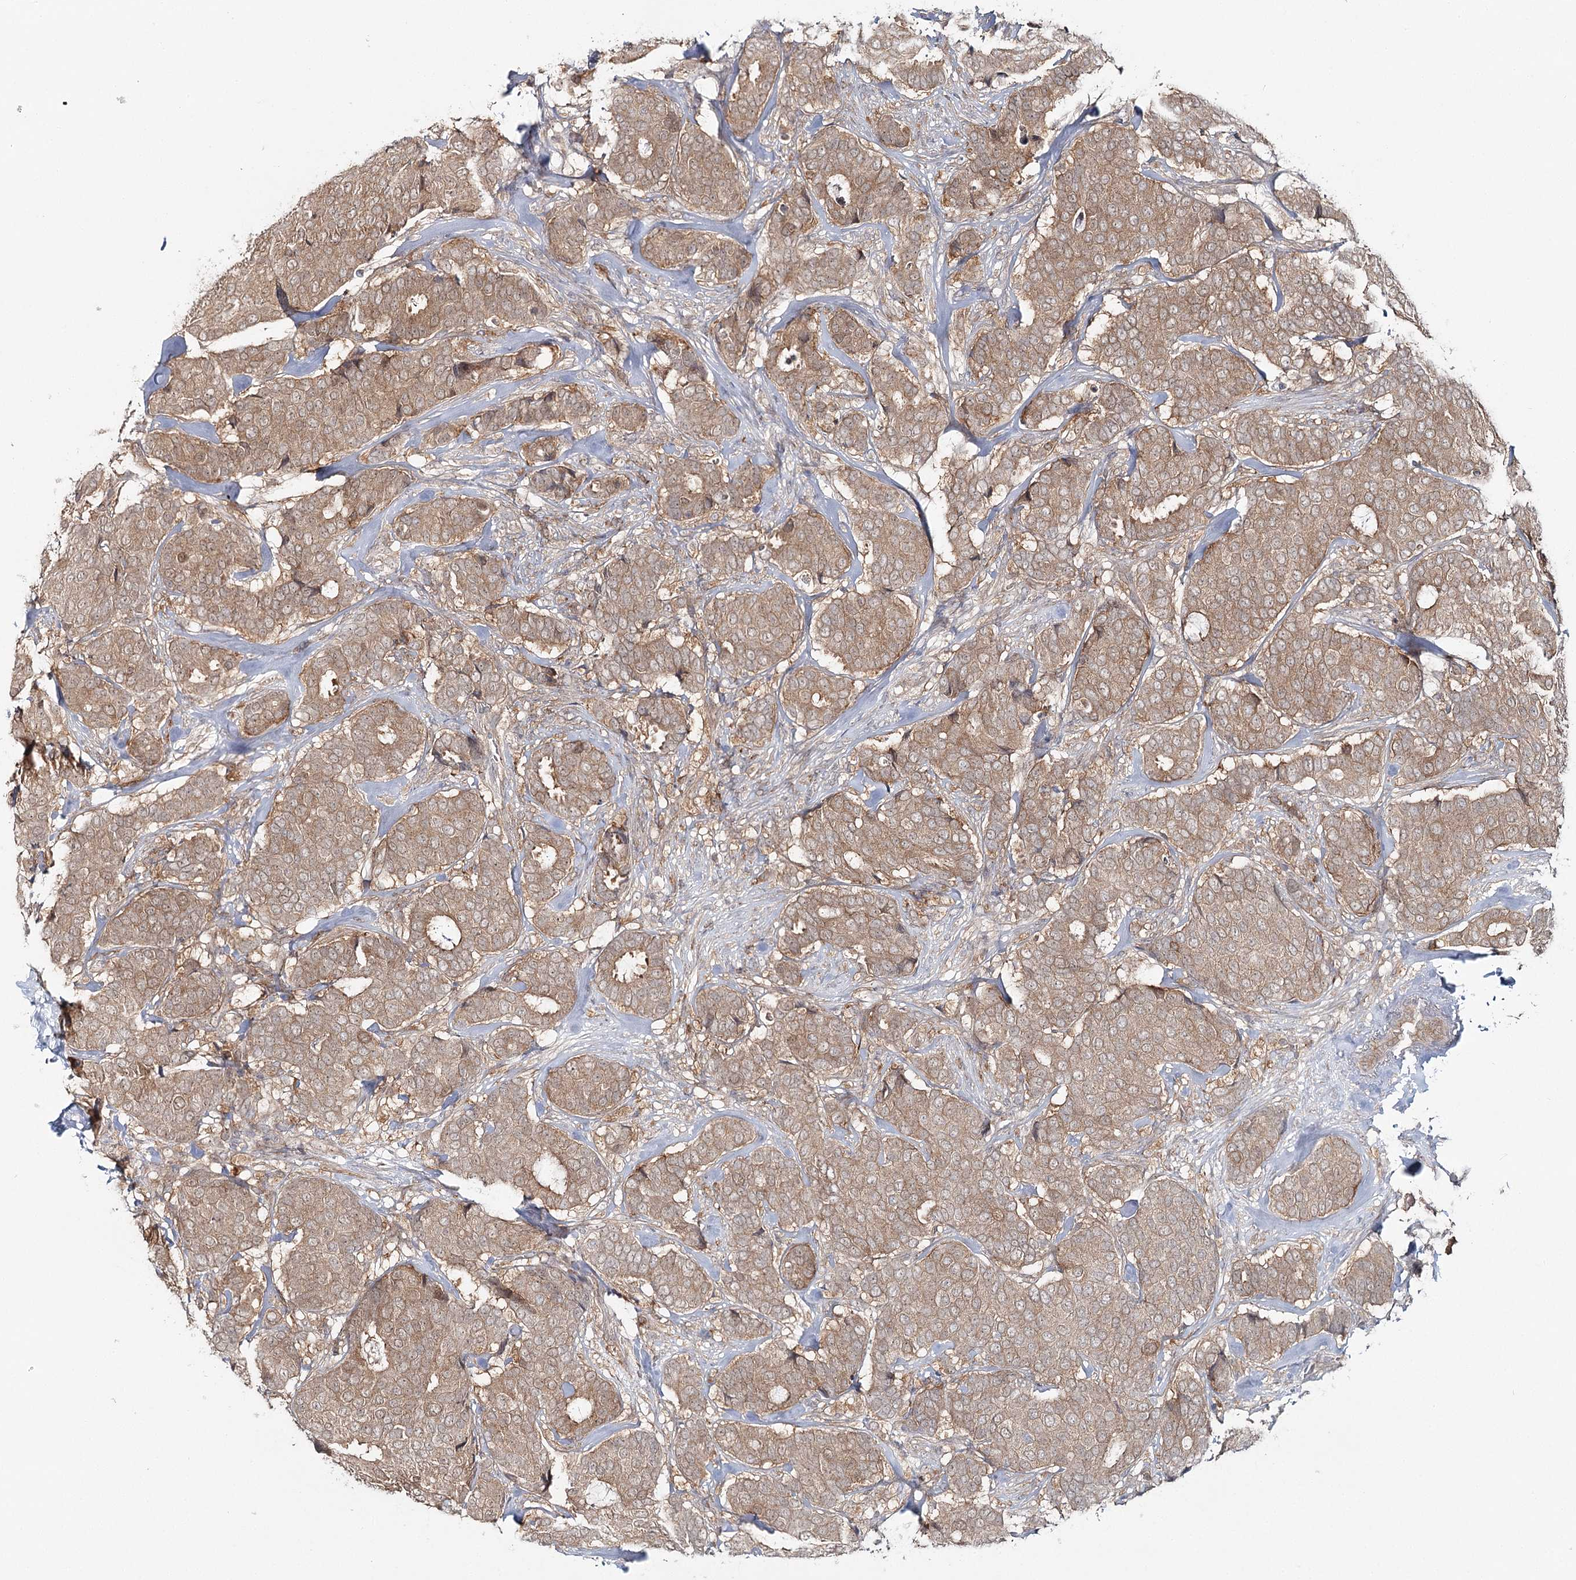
{"staining": {"intensity": "moderate", "quantity": ">75%", "location": "cytoplasmic/membranous"}, "tissue": "breast cancer", "cell_type": "Tumor cells", "image_type": "cancer", "snomed": [{"axis": "morphology", "description": "Duct carcinoma"}, {"axis": "topography", "description": "Breast"}], "caption": "Human breast cancer (invasive ductal carcinoma) stained with a brown dye displays moderate cytoplasmic/membranous positive expression in about >75% of tumor cells.", "gene": "FAM120B", "patient": {"sex": "female", "age": 75}}